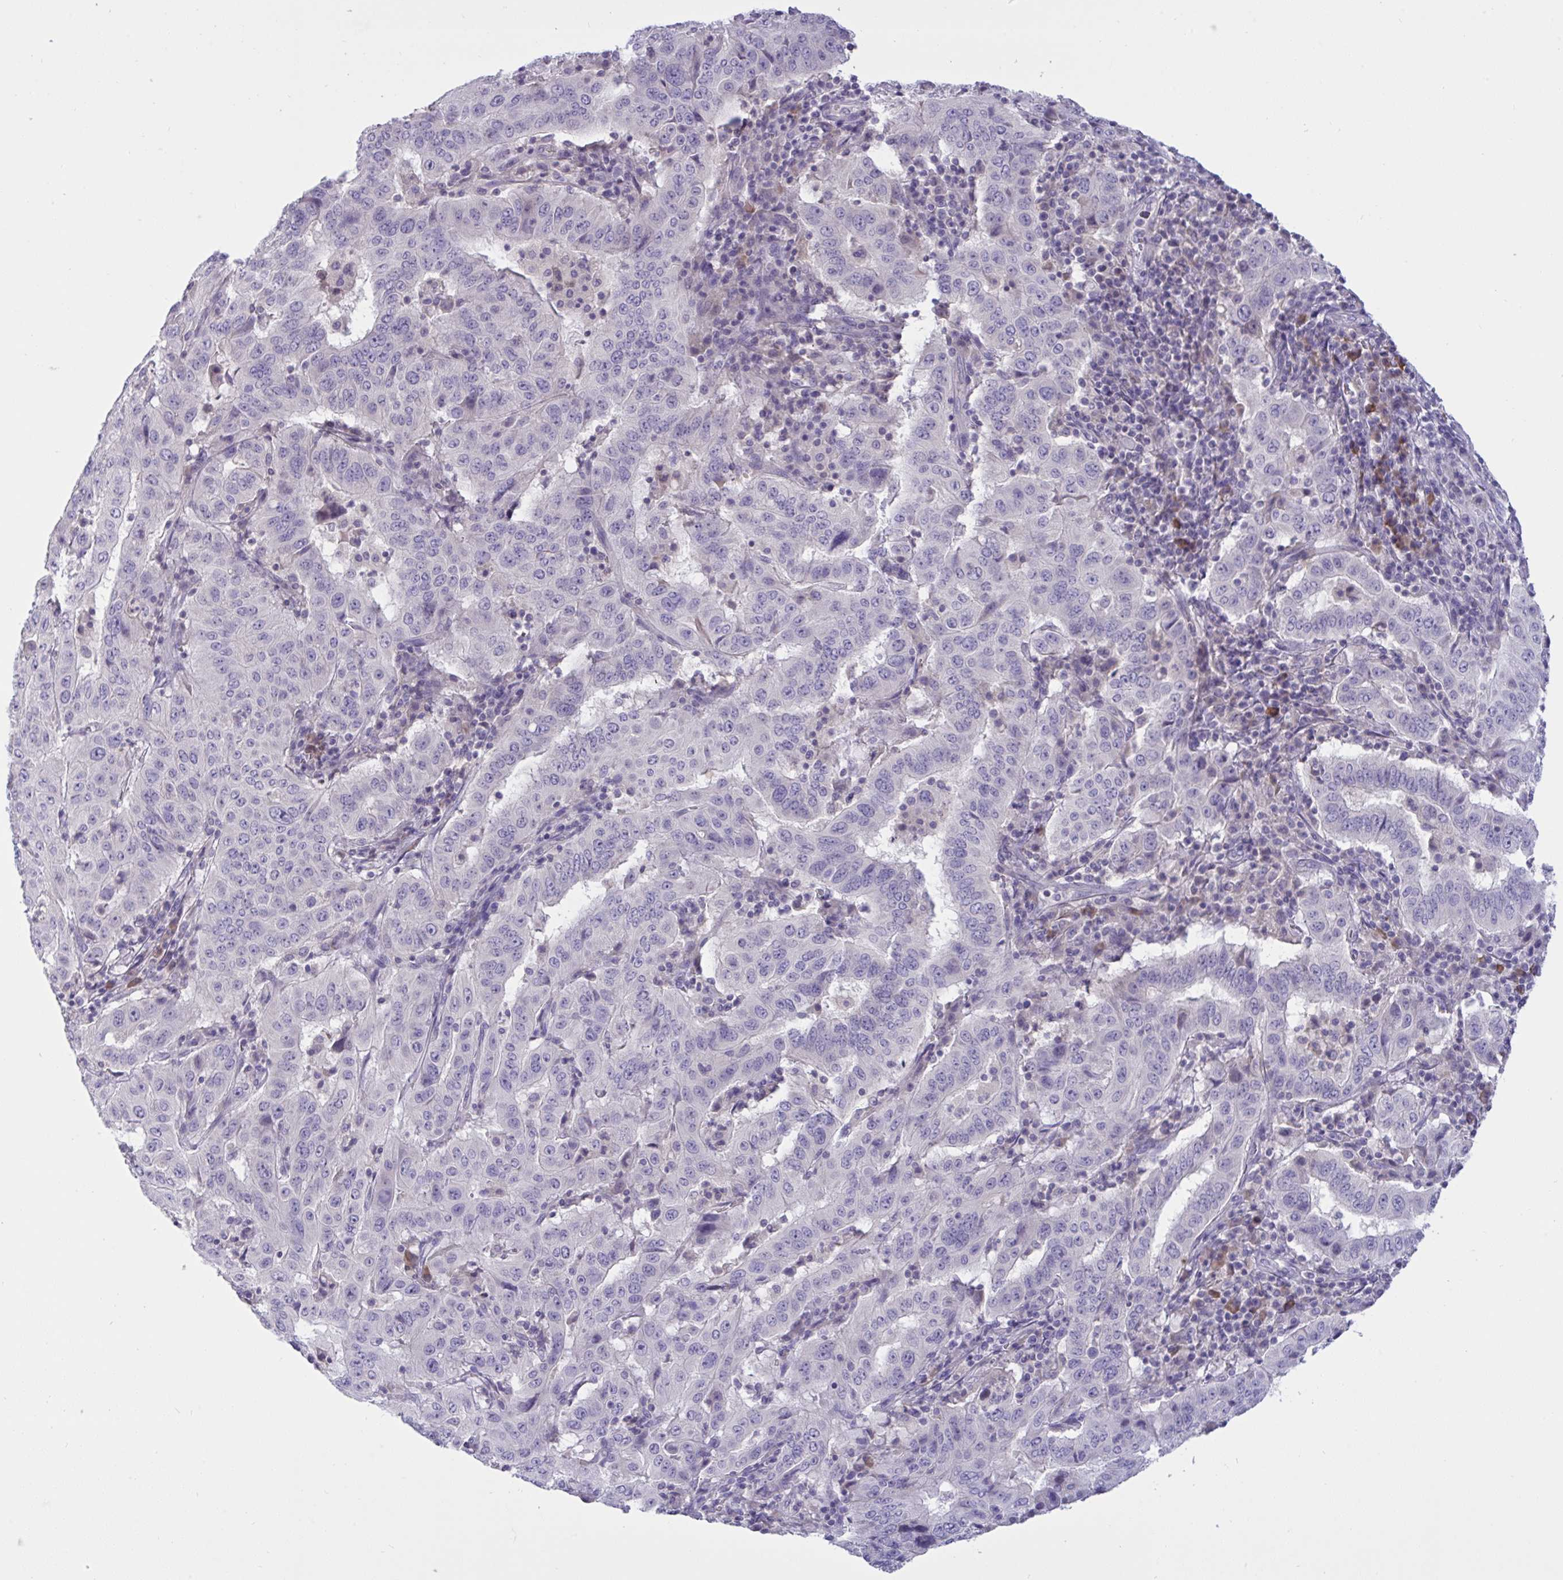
{"staining": {"intensity": "negative", "quantity": "none", "location": "none"}, "tissue": "pancreatic cancer", "cell_type": "Tumor cells", "image_type": "cancer", "snomed": [{"axis": "morphology", "description": "Adenocarcinoma, NOS"}, {"axis": "topography", "description": "Pancreas"}], "caption": "There is no significant positivity in tumor cells of pancreatic adenocarcinoma. The staining is performed using DAB brown chromogen with nuclei counter-stained in using hematoxylin.", "gene": "TMEM41A", "patient": {"sex": "male", "age": 63}}